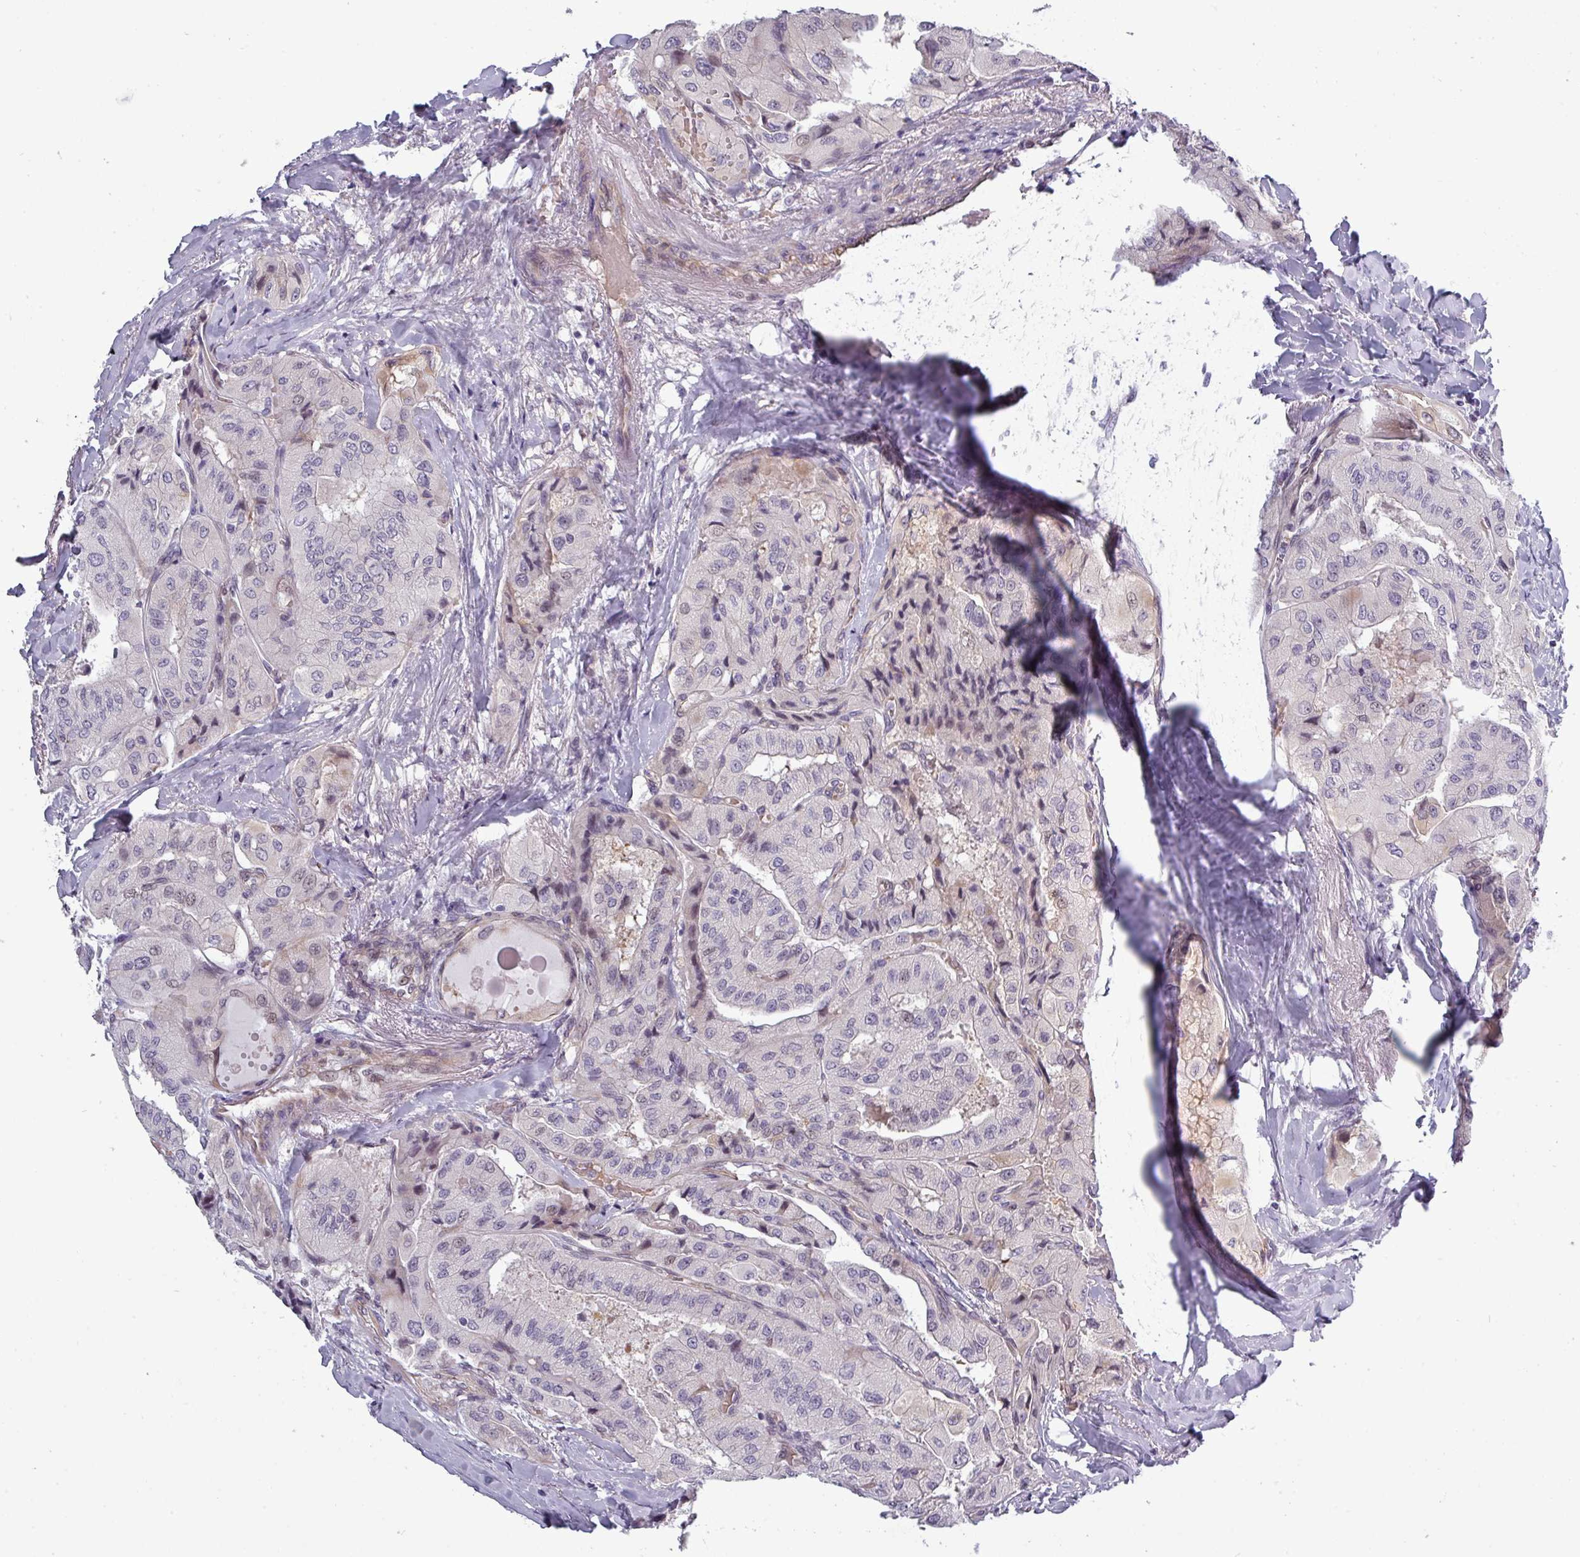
{"staining": {"intensity": "weak", "quantity": "<25%", "location": "cytoplasmic/membranous,nuclear"}, "tissue": "thyroid cancer", "cell_type": "Tumor cells", "image_type": "cancer", "snomed": [{"axis": "morphology", "description": "Normal tissue, NOS"}, {"axis": "morphology", "description": "Papillary adenocarcinoma, NOS"}, {"axis": "topography", "description": "Thyroid gland"}], "caption": "Immunohistochemical staining of human thyroid cancer (papillary adenocarcinoma) reveals no significant expression in tumor cells. The staining was performed using DAB (3,3'-diaminobenzidine) to visualize the protein expression in brown, while the nuclei were stained in blue with hematoxylin (Magnification: 20x).", "gene": "PRAMEF12", "patient": {"sex": "female", "age": 59}}